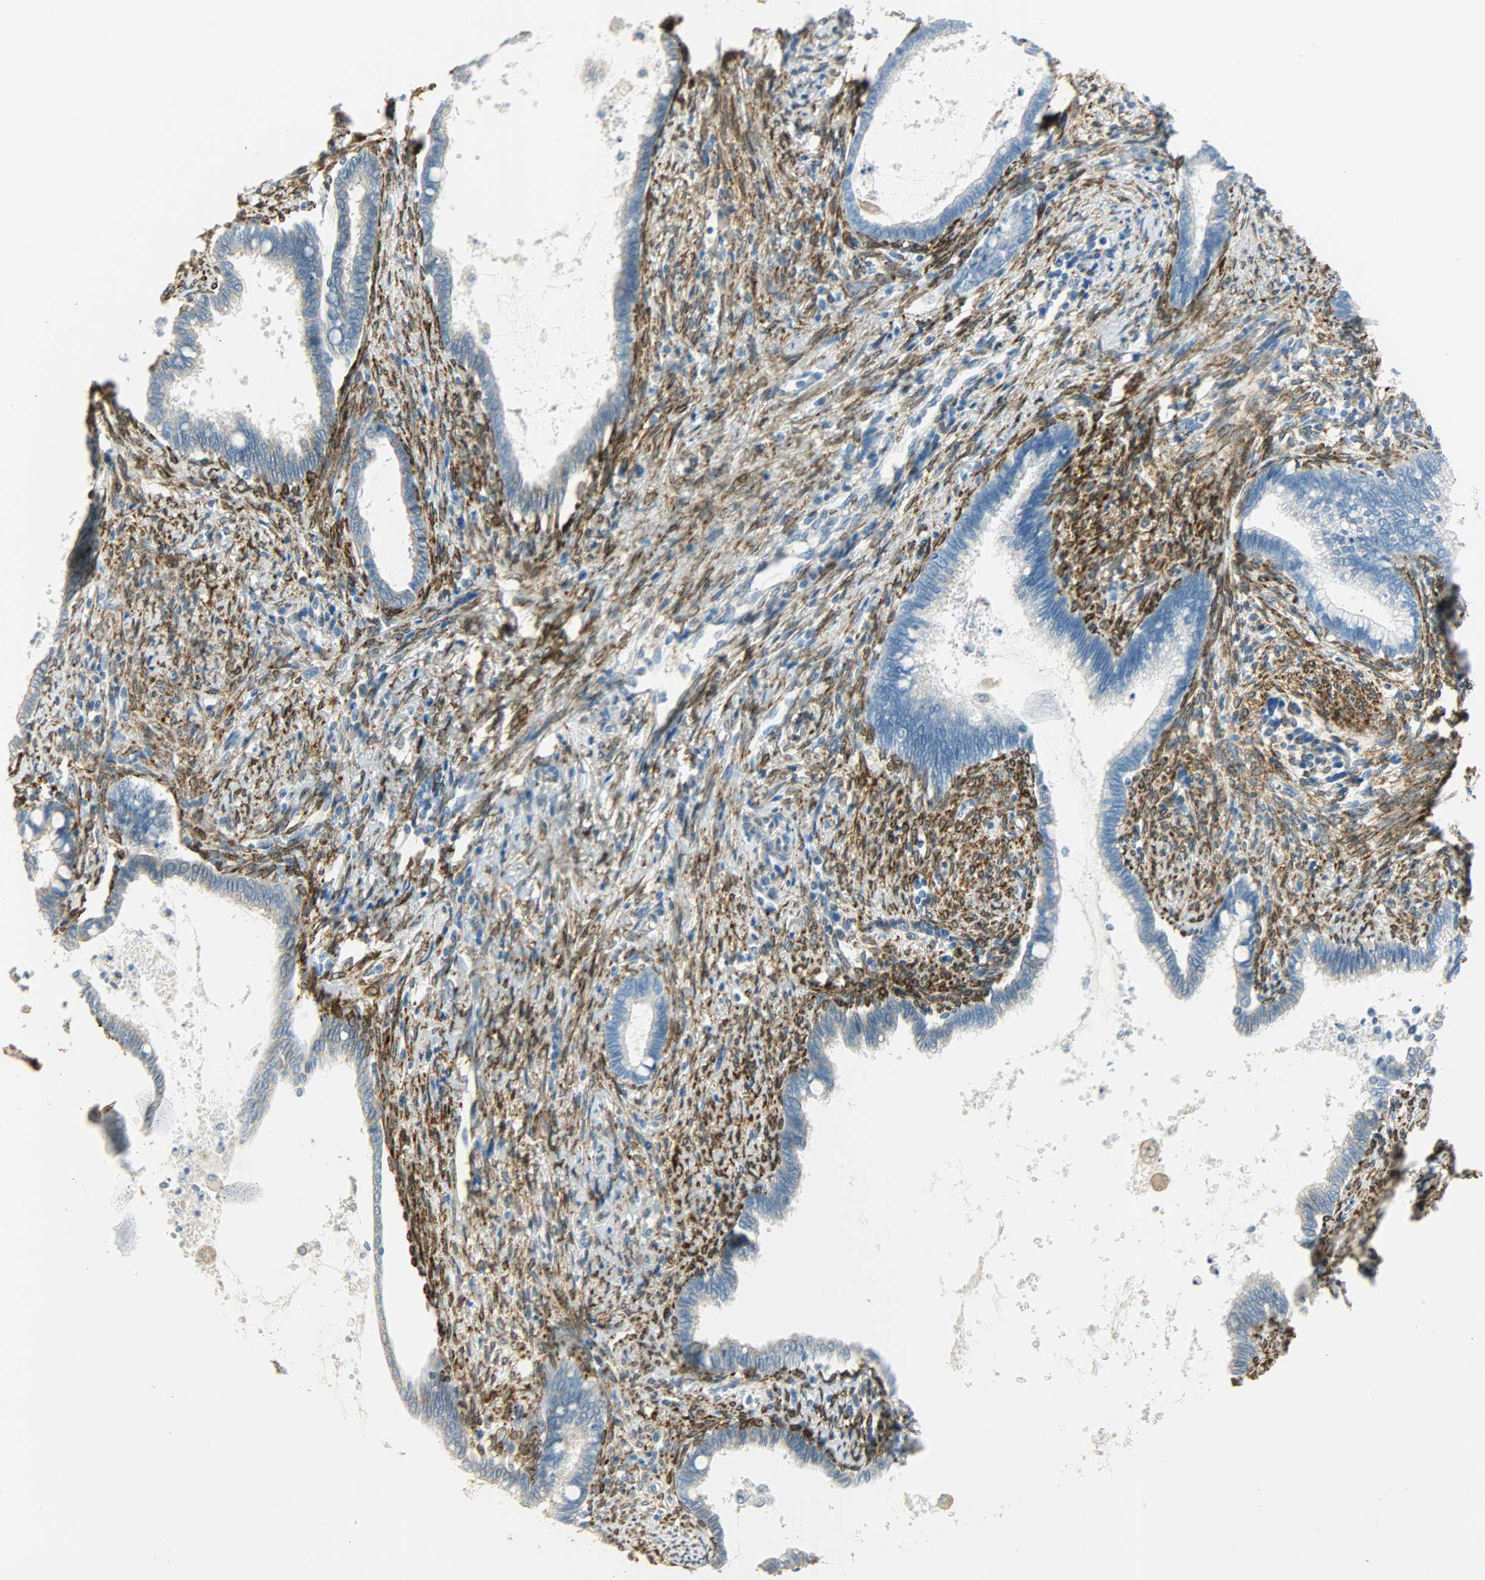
{"staining": {"intensity": "moderate", "quantity": "25%-75%", "location": "cytoplasmic/membranous"}, "tissue": "cervical cancer", "cell_type": "Tumor cells", "image_type": "cancer", "snomed": [{"axis": "morphology", "description": "Adenocarcinoma, NOS"}, {"axis": "topography", "description": "Cervix"}], "caption": "Cervical cancer (adenocarcinoma) tissue displays moderate cytoplasmic/membranous staining in about 25%-75% of tumor cells", "gene": "PKD2", "patient": {"sex": "female", "age": 44}}